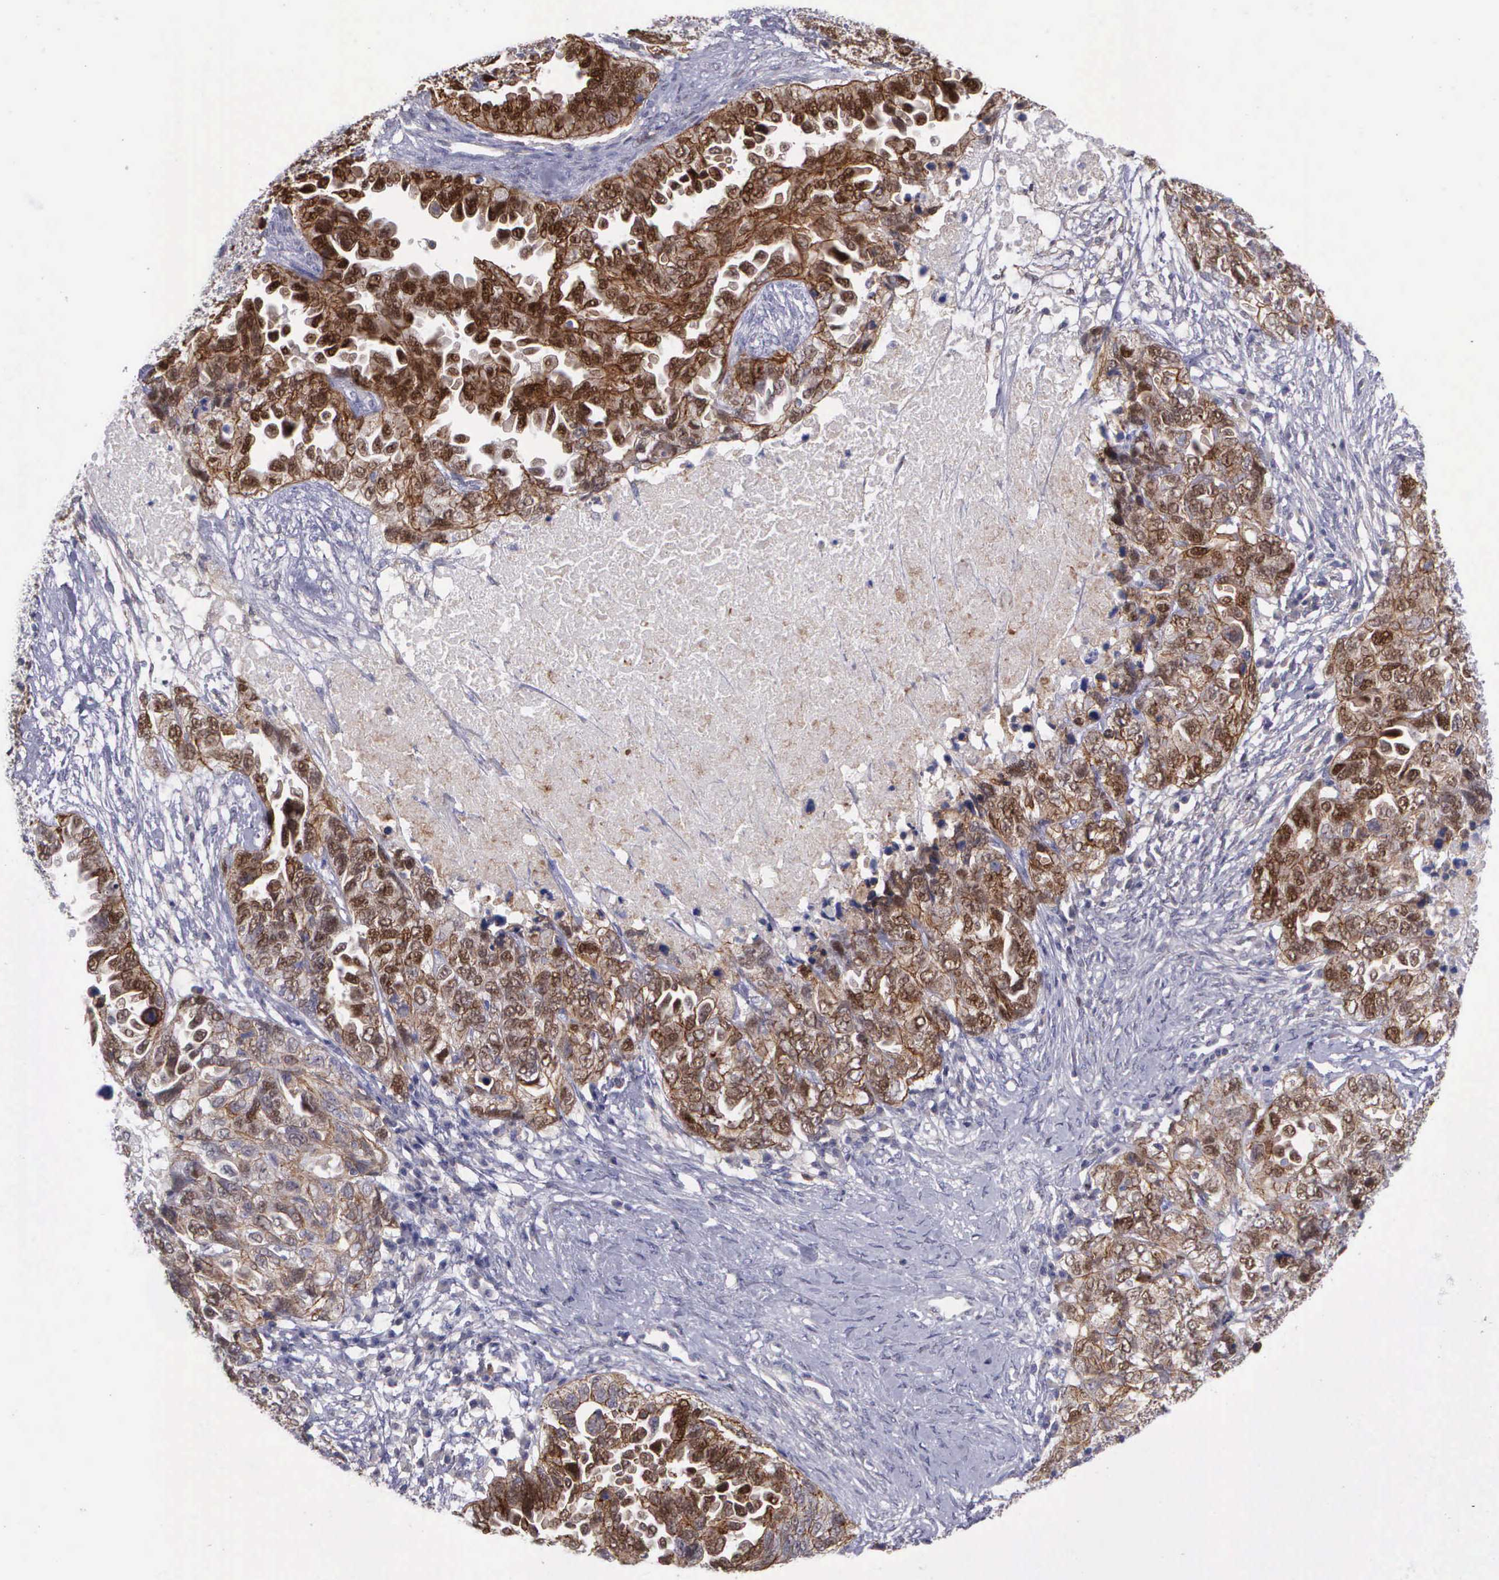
{"staining": {"intensity": "moderate", "quantity": ">75%", "location": "cytoplasmic/membranous"}, "tissue": "ovarian cancer", "cell_type": "Tumor cells", "image_type": "cancer", "snomed": [{"axis": "morphology", "description": "Cystadenocarcinoma, serous, NOS"}, {"axis": "topography", "description": "Ovary"}], "caption": "Immunohistochemistry (IHC) photomicrograph of ovarian cancer (serous cystadenocarcinoma) stained for a protein (brown), which reveals medium levels of moderate cytoplasmic/membranous positivity in approximately >75% of tumor cells.", "gene": "MICAL3", "patient": {"sex": "female", "age": 82}}